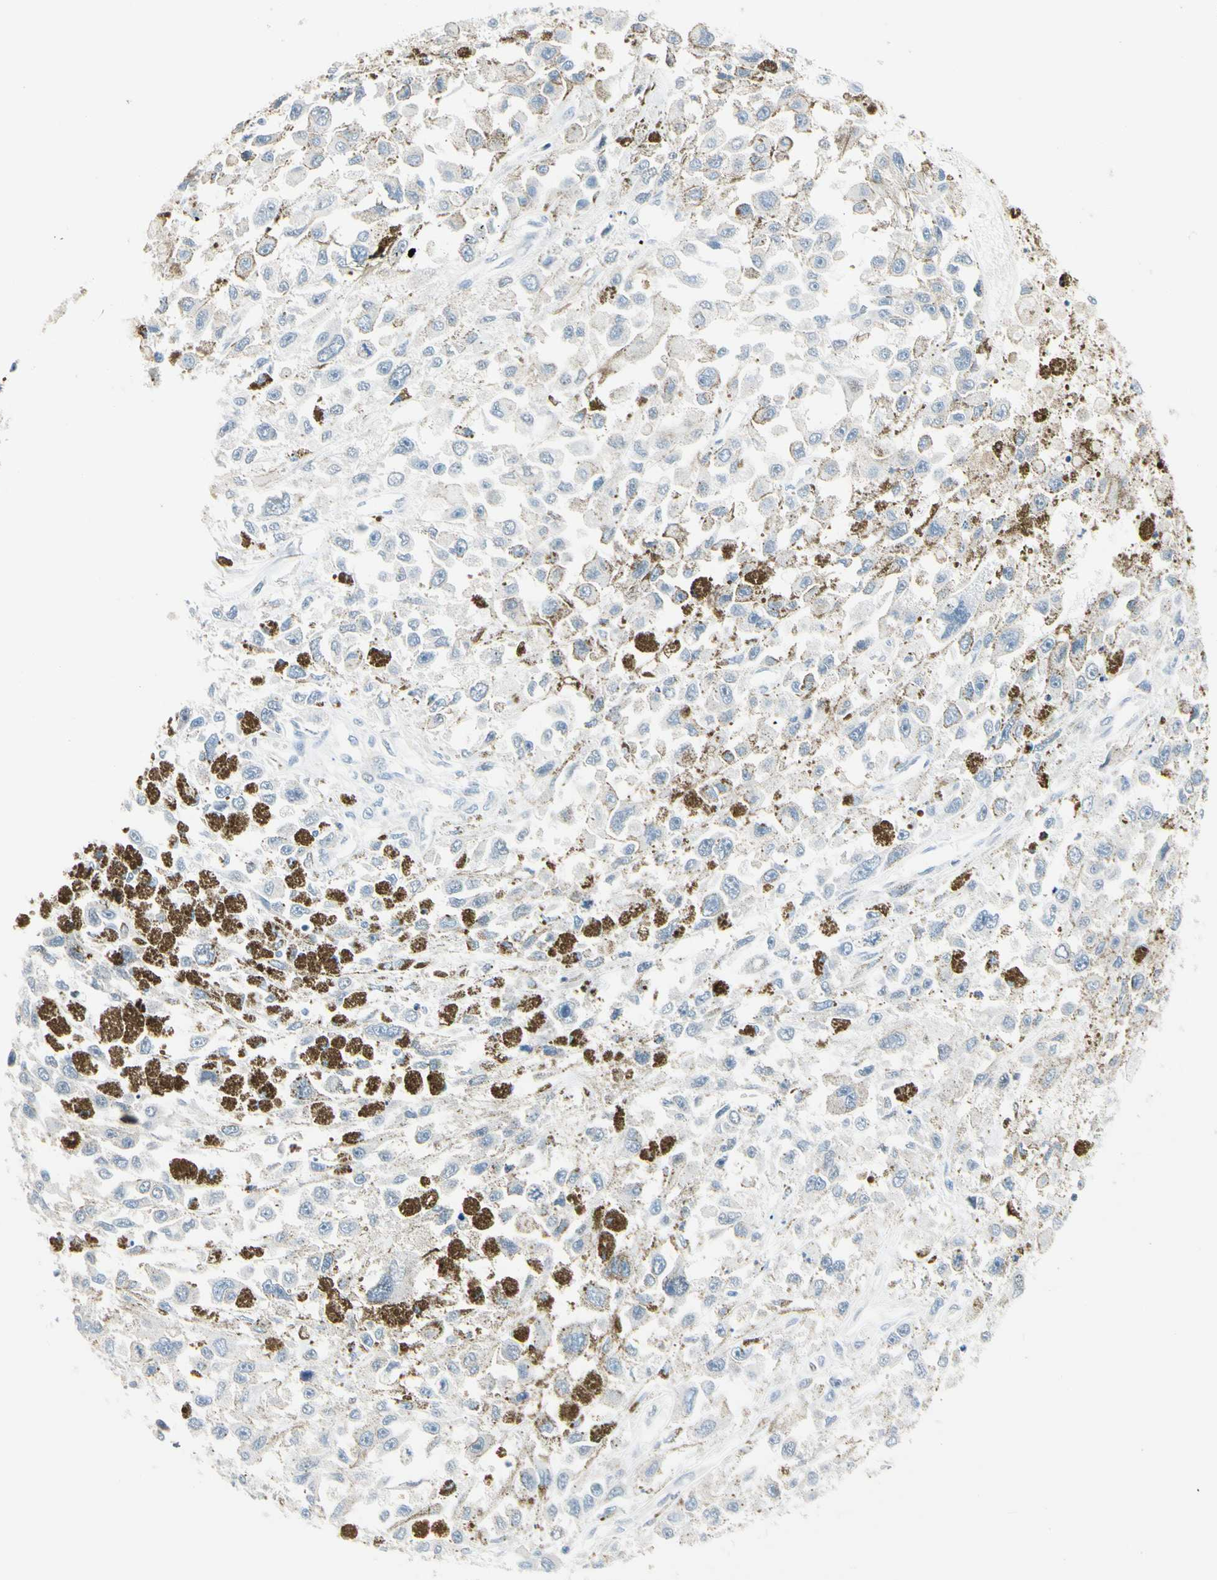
{"staining": {"intensity": "negative", "quantity": "none", "location": "none"}, "tissue": "melanoma", "cell_type": "Tumor cells", "image_type": "cancer", "snomed": [{"axis": "morphology", "description": "Malignant melanoma, Metastatic site"}, {"axis": "topography", "description": "Lymph node"}], "caption": "A high-resolution histopathology image shows immunohistochemistry (IHC) staining of malignant melanoma (metastatic site), which demonstrates no significant staining in tumor cells. Brightfield microscopy of immunohistochemistry stained with DAB (brown) and hematoxylin (blue), captured at high magnification.", "gene": "CFAP36", "patient": {"sex": "male", "age": 59}}